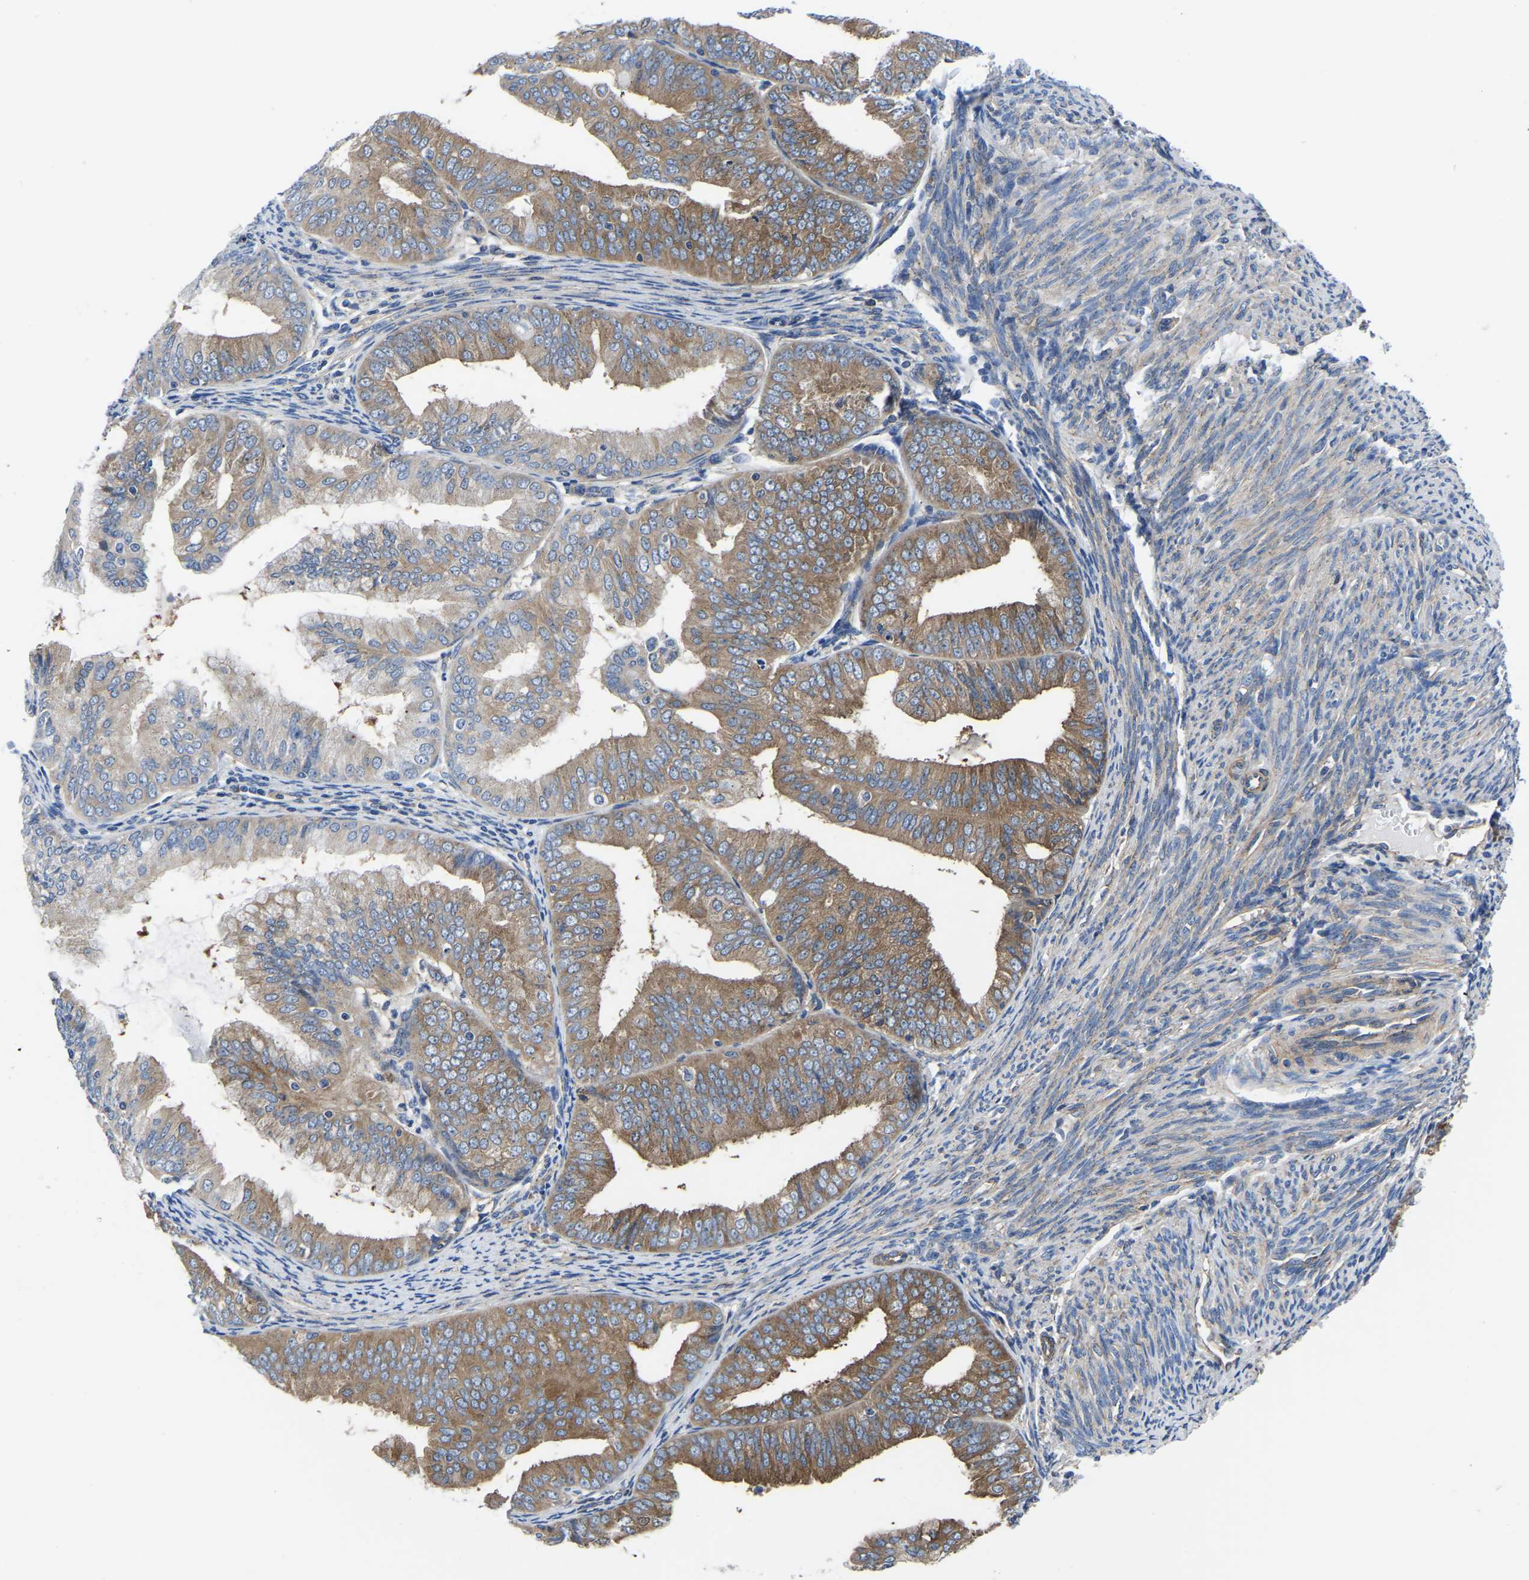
{"staining": {"intensity": "weak", "quantity": ">75%", "location": "cytoplasmic/membranous"}, "tissue": "endometrial cancer", "cell_type": "Tumor cells", "image_type": "cancer", "snomed": [{"axis": "morphology", "description": "Adenocarcinoma, NOS"}, {"axis": "topography", "description": "Endometrium"}], "caption": "An image of human adenocarcinoma (endometrial) stained for a protein demonstrates weak cytoplasmic/membranous brown staining in tumor cells.", "gene": "TFG", "patient": {"sex": "female", "age": 63}}